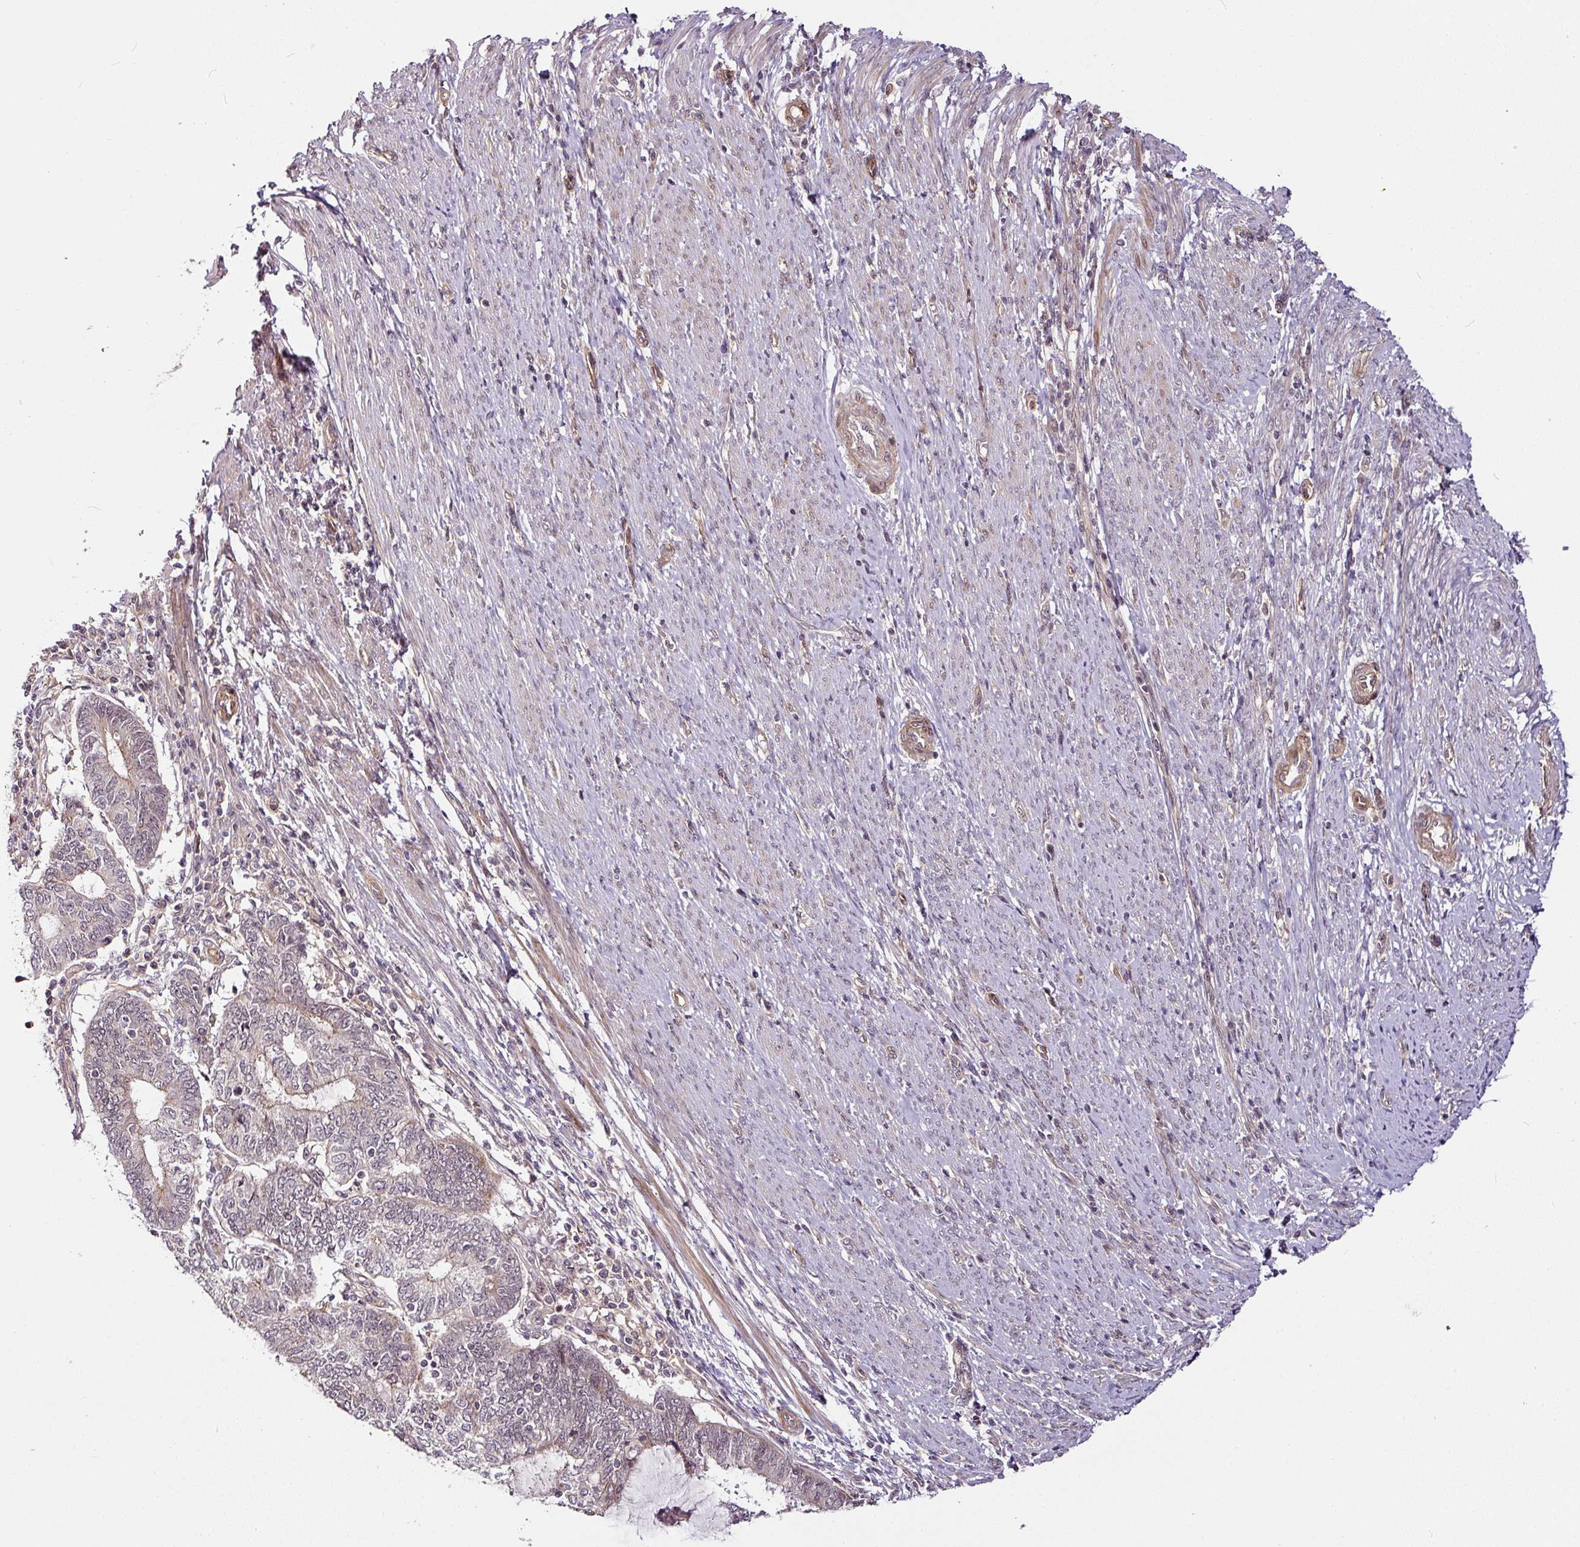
{"staining": {"intensity": "weak", "quantity": "25%-75%", "location": "cytoplasmic/membranous"}, "tissue": "endometrial cancer", "cell_type": "Tumor cells", "image_type": "cancer", "snomed": [{"axis": "morphology", "description": "Adenocarcinoma, NOS"}, {"axis": "topography", "description": "Uterus"}, {"axis": "topography", "description": "Endometrium"}], "caption": "This micrograph displays immunohistochemistry staining of adenocarcinoma (endometrial), with low weak cytoplasmic/membranous positivity in approximately 25%-75% of tumor cells.", "gene": "DCAF13", "patient": {"sex": "female", "age": 70}}